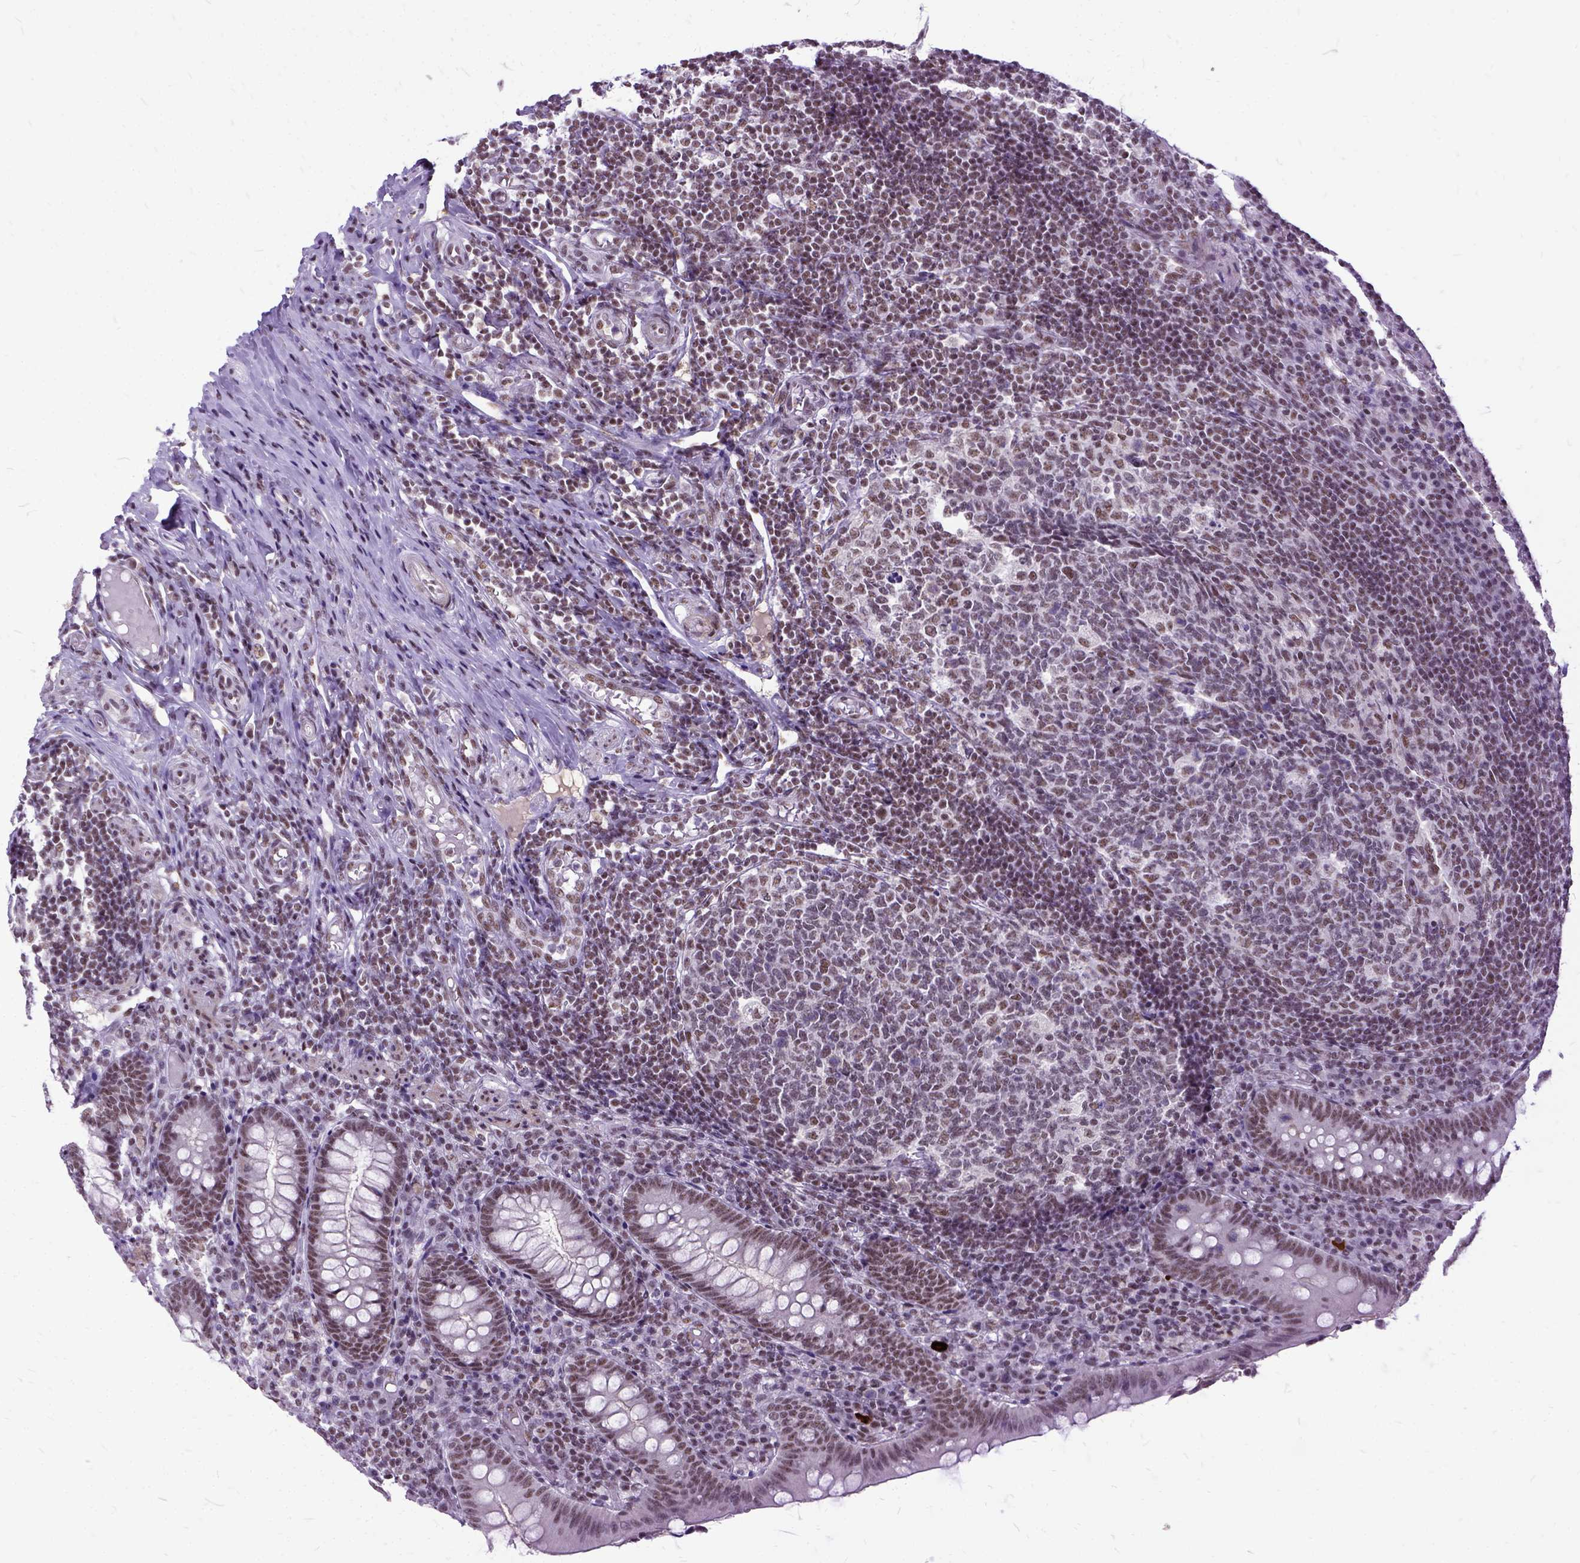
{"staining": {"intensity": "moderate", "quantity": ">75%", "location": "nuclear"}, "tissue": "appendix", "cell_type": "Glandular cells", "image_type": "normal", "snomed": [{"axis": "morphology", "description": "Normal tissue, NOS"}, {"axis": "topography", "description": "Appendix"}], "caption": "Moderate nuclear protein positivity is appreciated in approximately >75% of glandular cells in appendix. The protein of interest is stained brown, and the nuclei are stained in blue (DAB (3,3'-diaminobenzidine) IHC with brightfield microscopy, high magnification).", "gene": "SETD1A", "patient": {"sex": "male", "age": 18}}